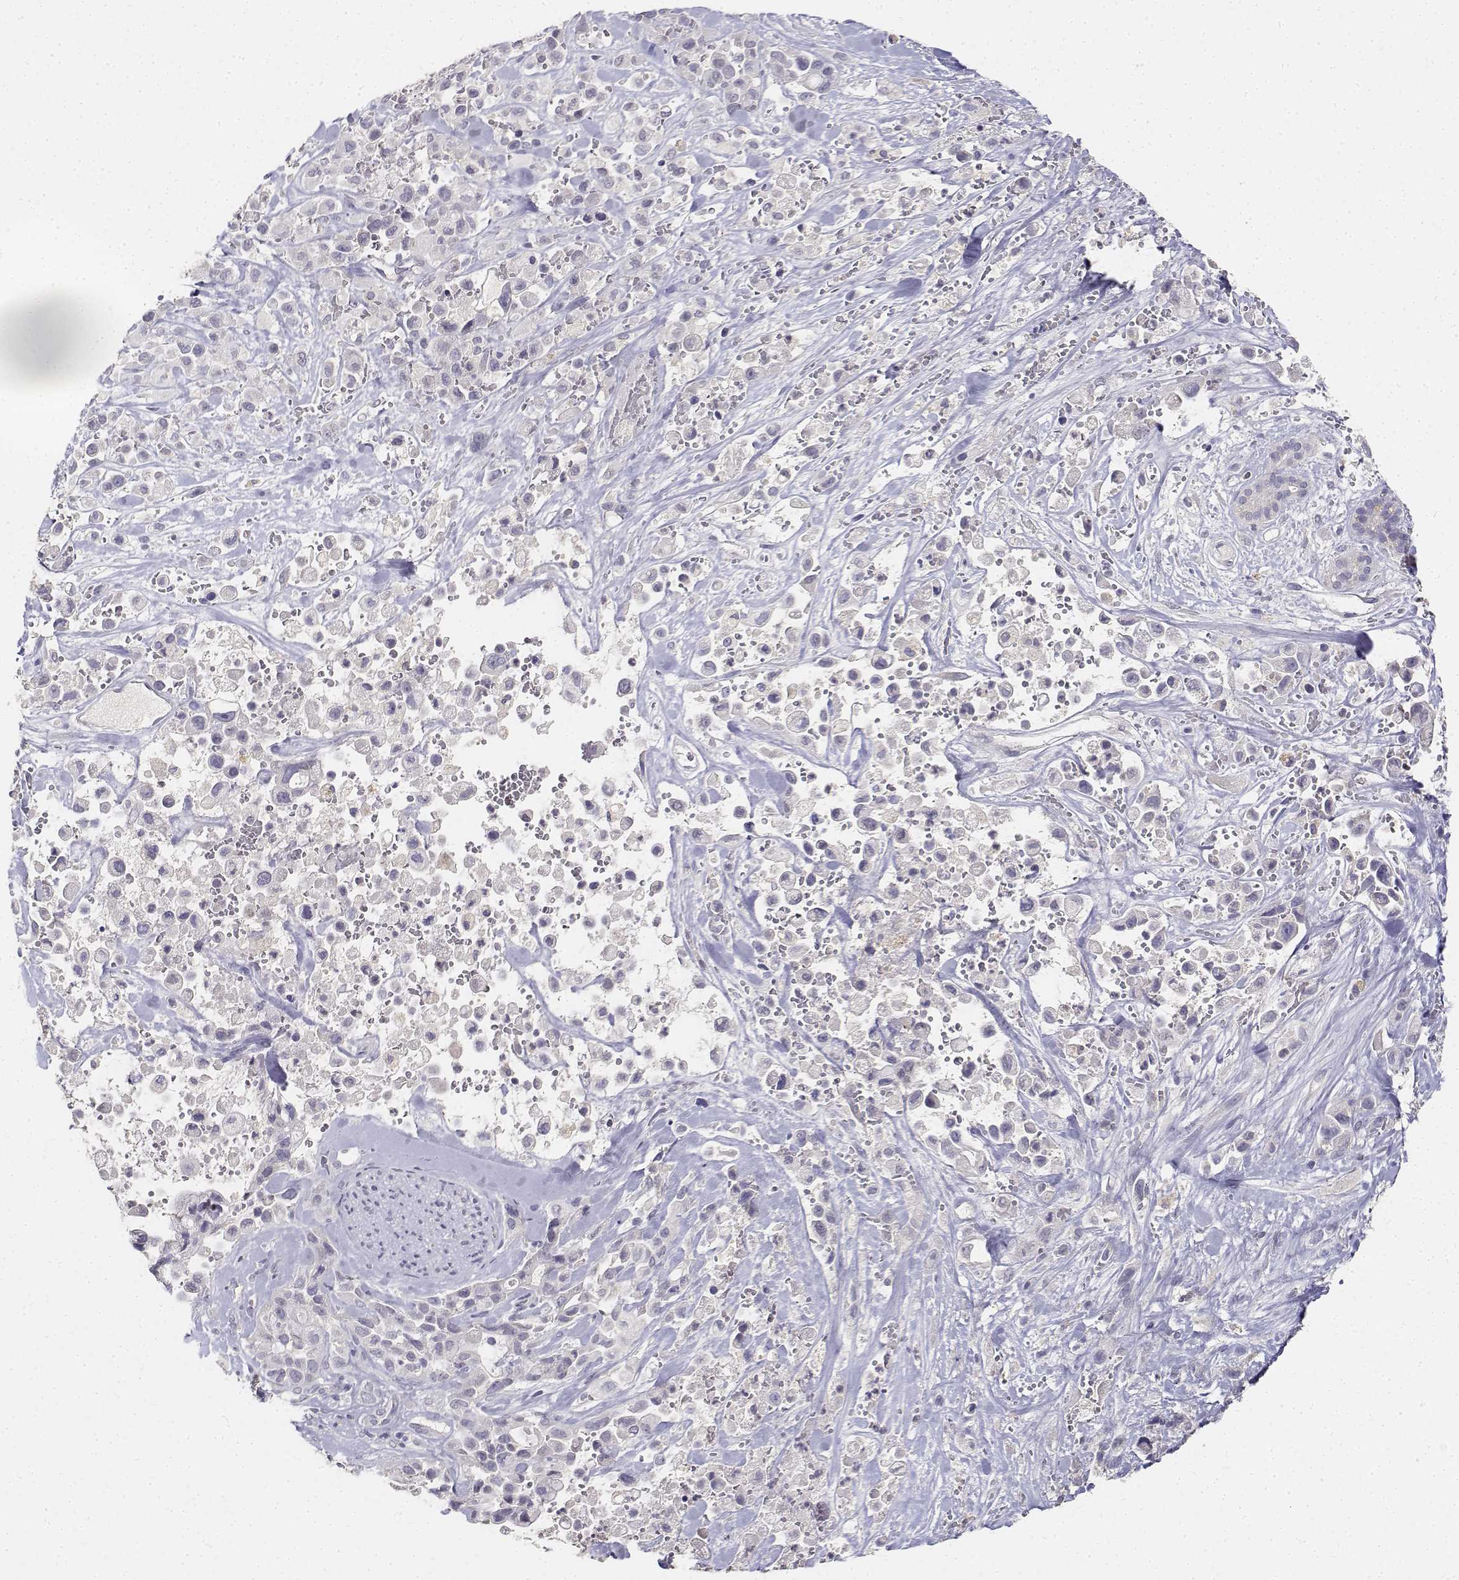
{"staining": {"intensity": "negative", "quantity": "none", "location": "none"}, "tissue": "pancreatic cancer", "cell_type": "Tumor cells", "image_type": "cancer", "snomed": [{"axis": "morphology", "description": "Adenocarcinoma, NOS"}, {"axis": "topography", "description": "Pancreas"}], "caption": "This is a image of IHC staining of pancreatic adenocarcinoma, which shows no expression in tumor cells. (IHC, brightfield microscopy, high magnification).", "gene": "PAEP", "patient": {"sex": "male", "age": 44}}